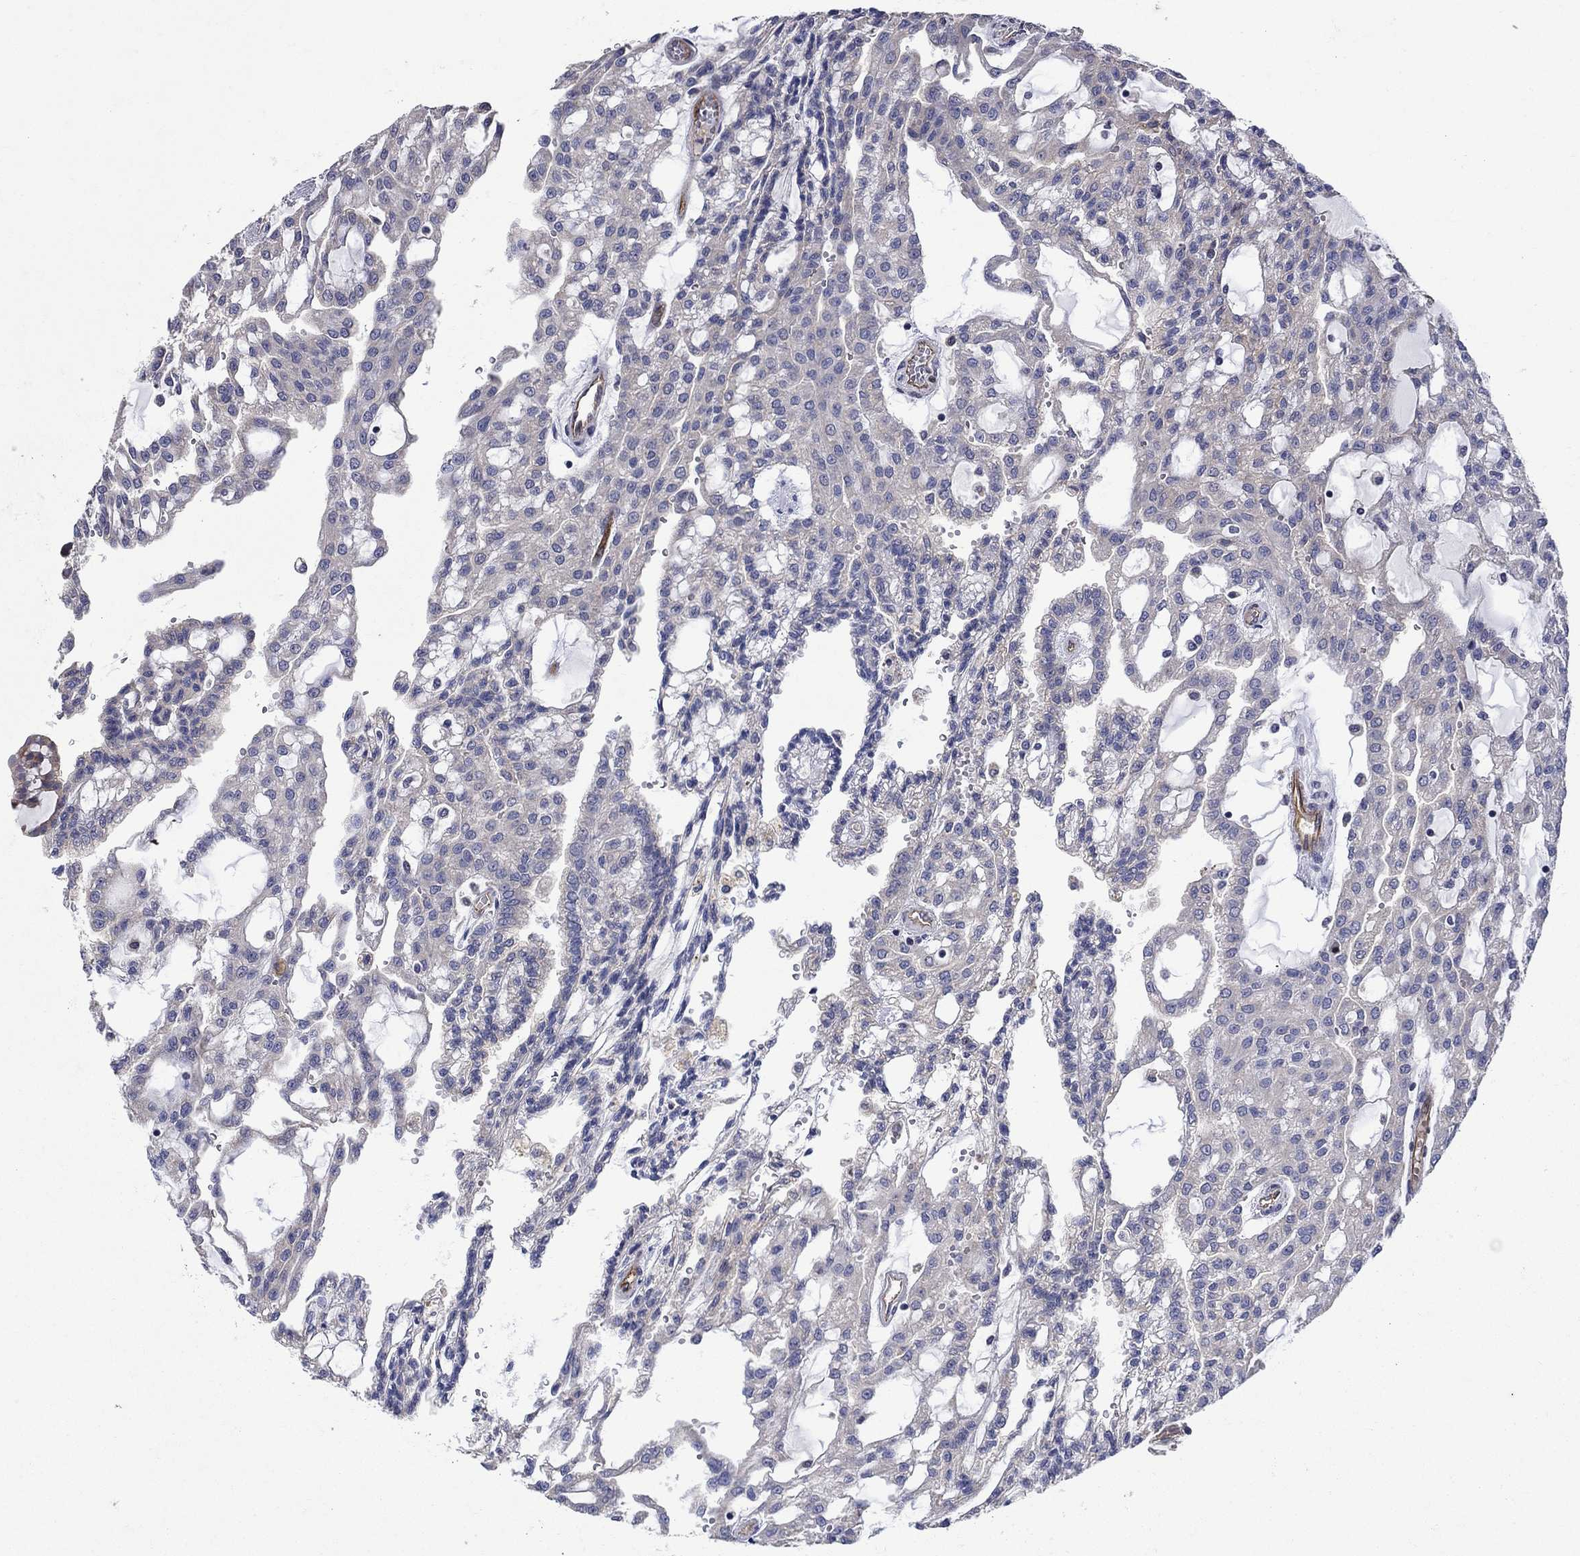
{"staining": {"intensity": "negative", "quantity": "none", "location": "none"}, "tissue": "renal cancer", "cell_type": "Tumor cells", "image_type": "cancer", "snomed": [{"axis": "morphology", "description": "Adenocarcinoma, NOS"}, {"axis": "topography", "description": "Kidney"}], "caption": "An image of human renal cancer is negative for staining in tumor cells.", "gene": "SLC7A1", "patient": {"sex": "male", "age": 63}}